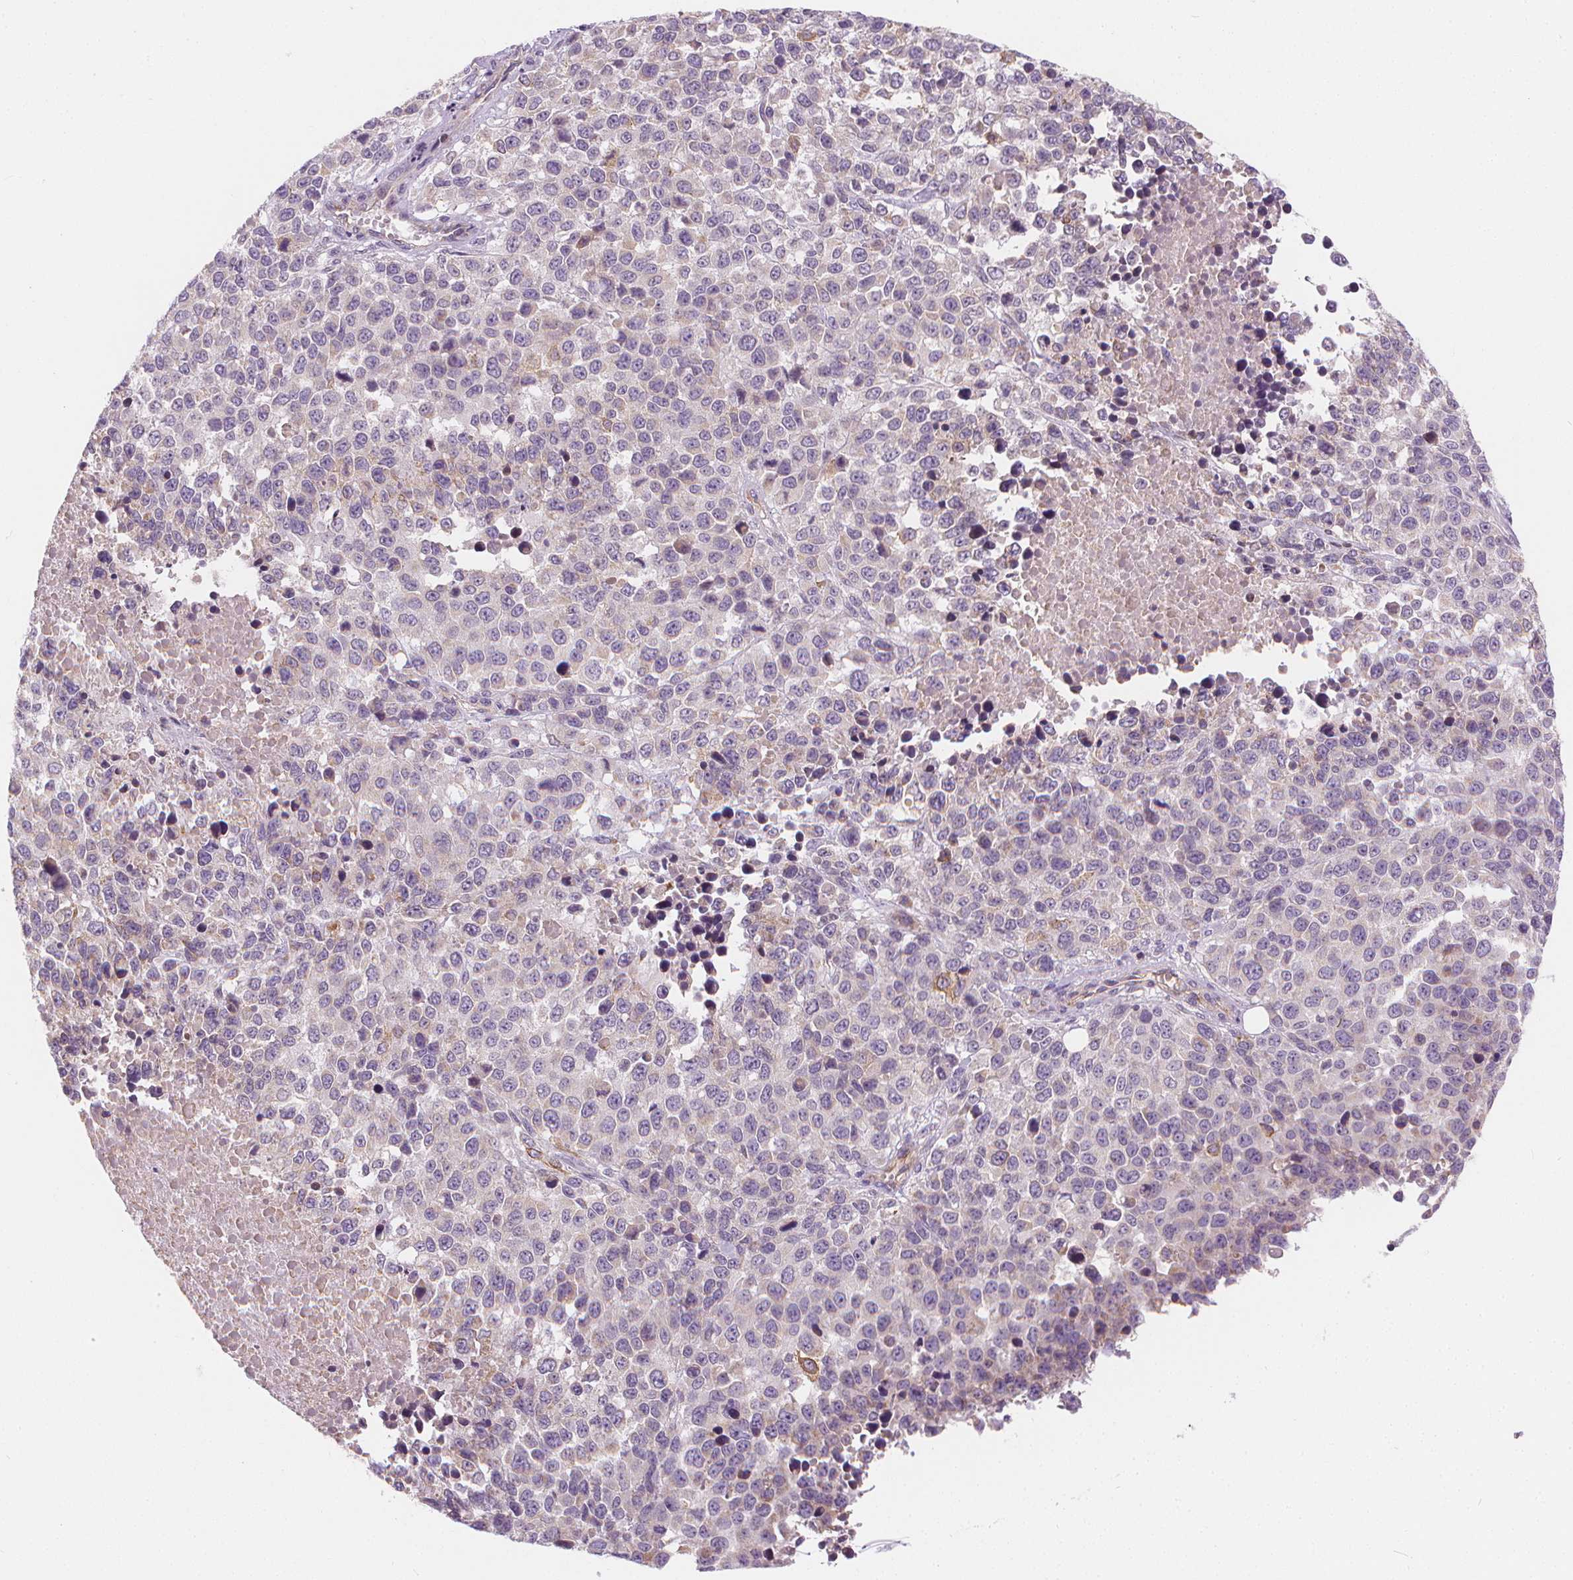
{"staining": {"intensity": "weak", "quantity": "<25%", "location": "cytoplasmic/membranous"}, "tissue": "melanoma", "cell_type": "Tumor cells", "image_type": "cancer", "snomed": [{"axis": "morphology", "description": "Malignant melanoma, Metastatic site"}, {"axis": "topography", "description": "Skin"}], "caption": "The immunohistochemistry photomicrograph has no significant positivity in tumor cells of malignant melanoma (metastatic site) tissue.", "gene": "RAB20", "patient": {"sex": "male", "age": 84}}